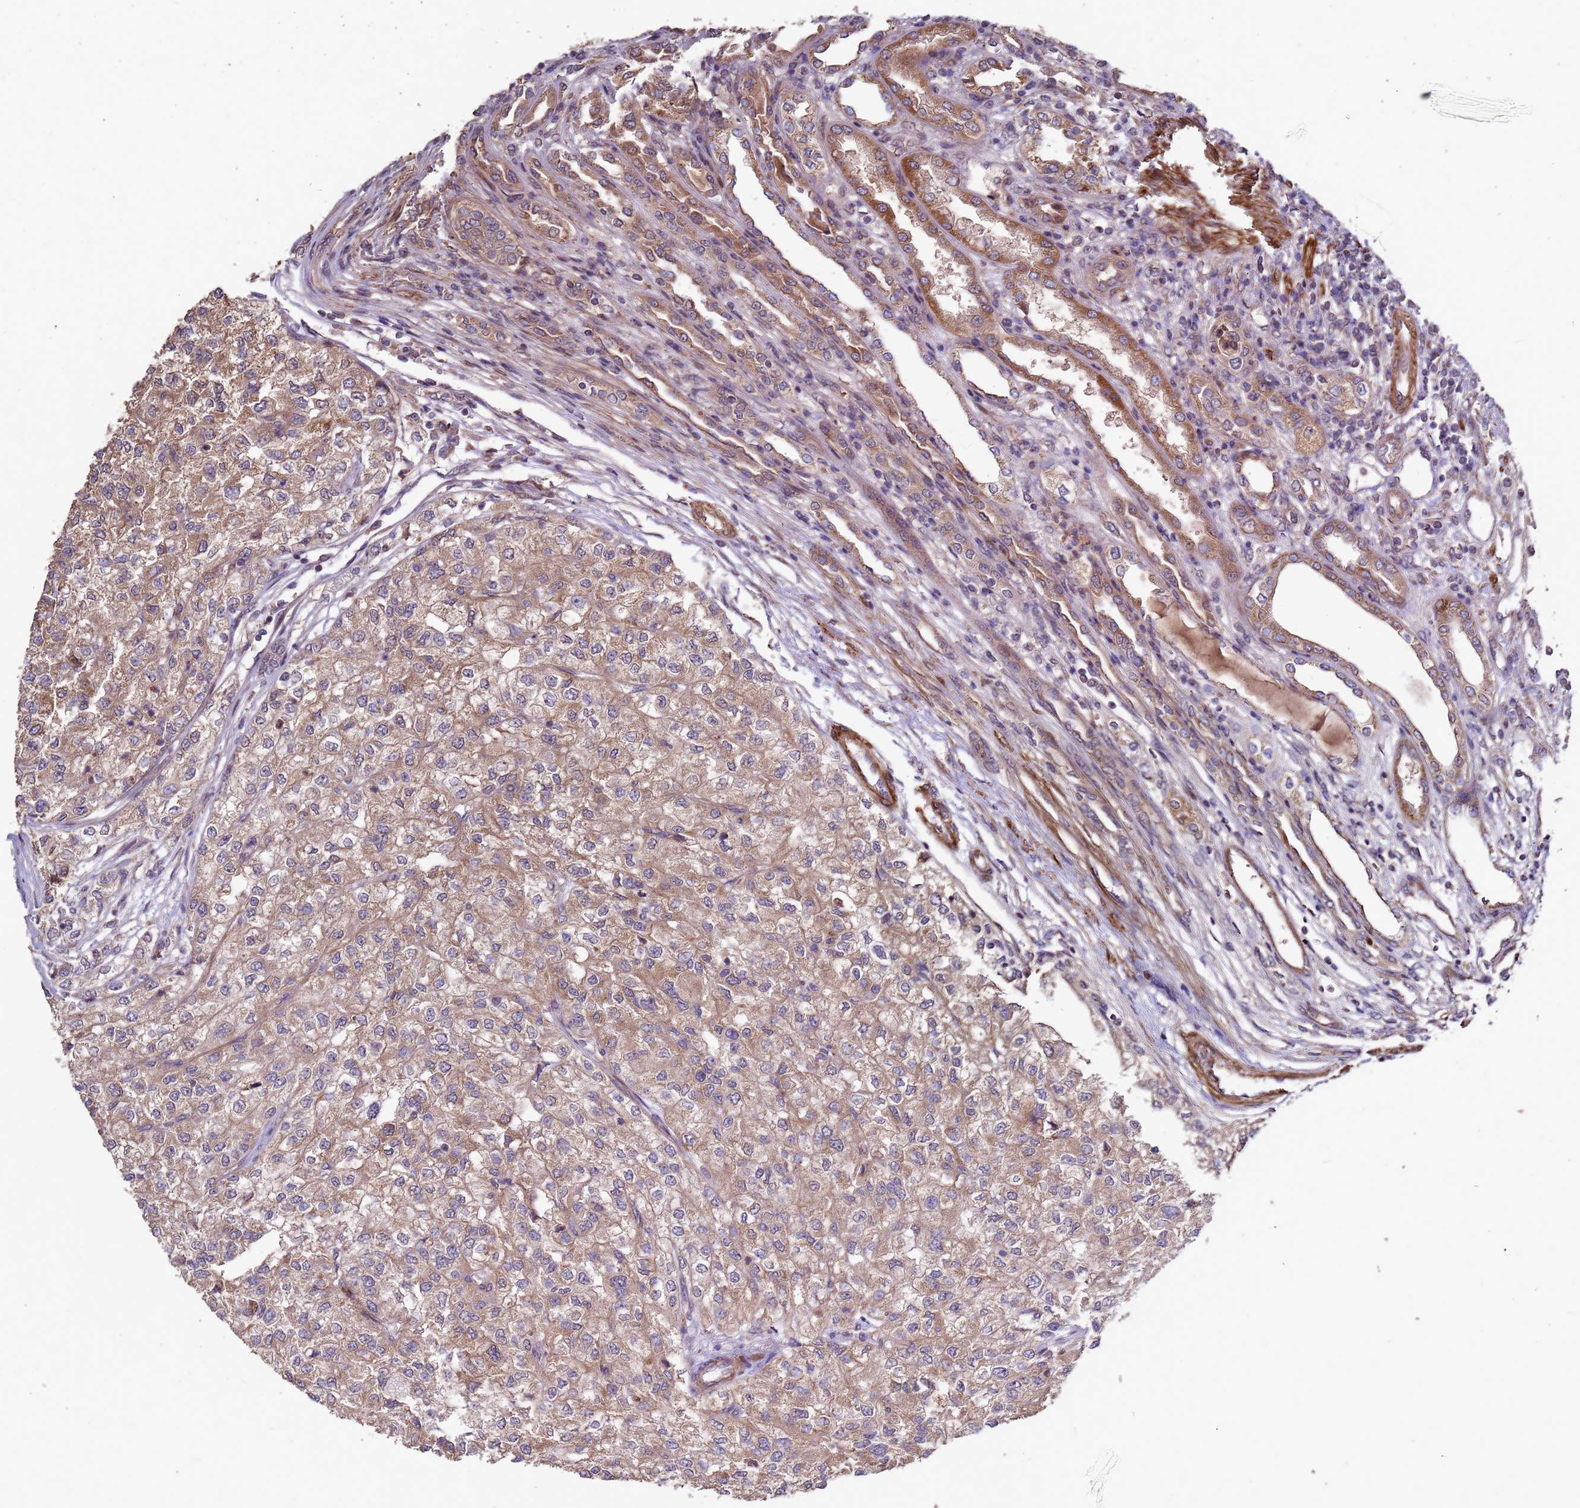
{"staining": {"intensity": "moderate", "quantity": ">75%", "location": "cytoplasmic/membranous"}, "tissue": "renal cancer", "cell_type": "Tumor cells", "image_type": "cancer", "snomed": [{"axis": "morphology", "description": "Adenocarcinoma, NOS"}, {"axis": "topography", "description": "Kidney"}], "caption": "This is a histology image of immunohistochemistry (IHC) staining of renal adenocarcinoma, which shows moderate staining in the cytoplasmic/membranous of tumor cells.", "gene": "RSPRY1", "patient": {"sex": "female", "age": 54}}